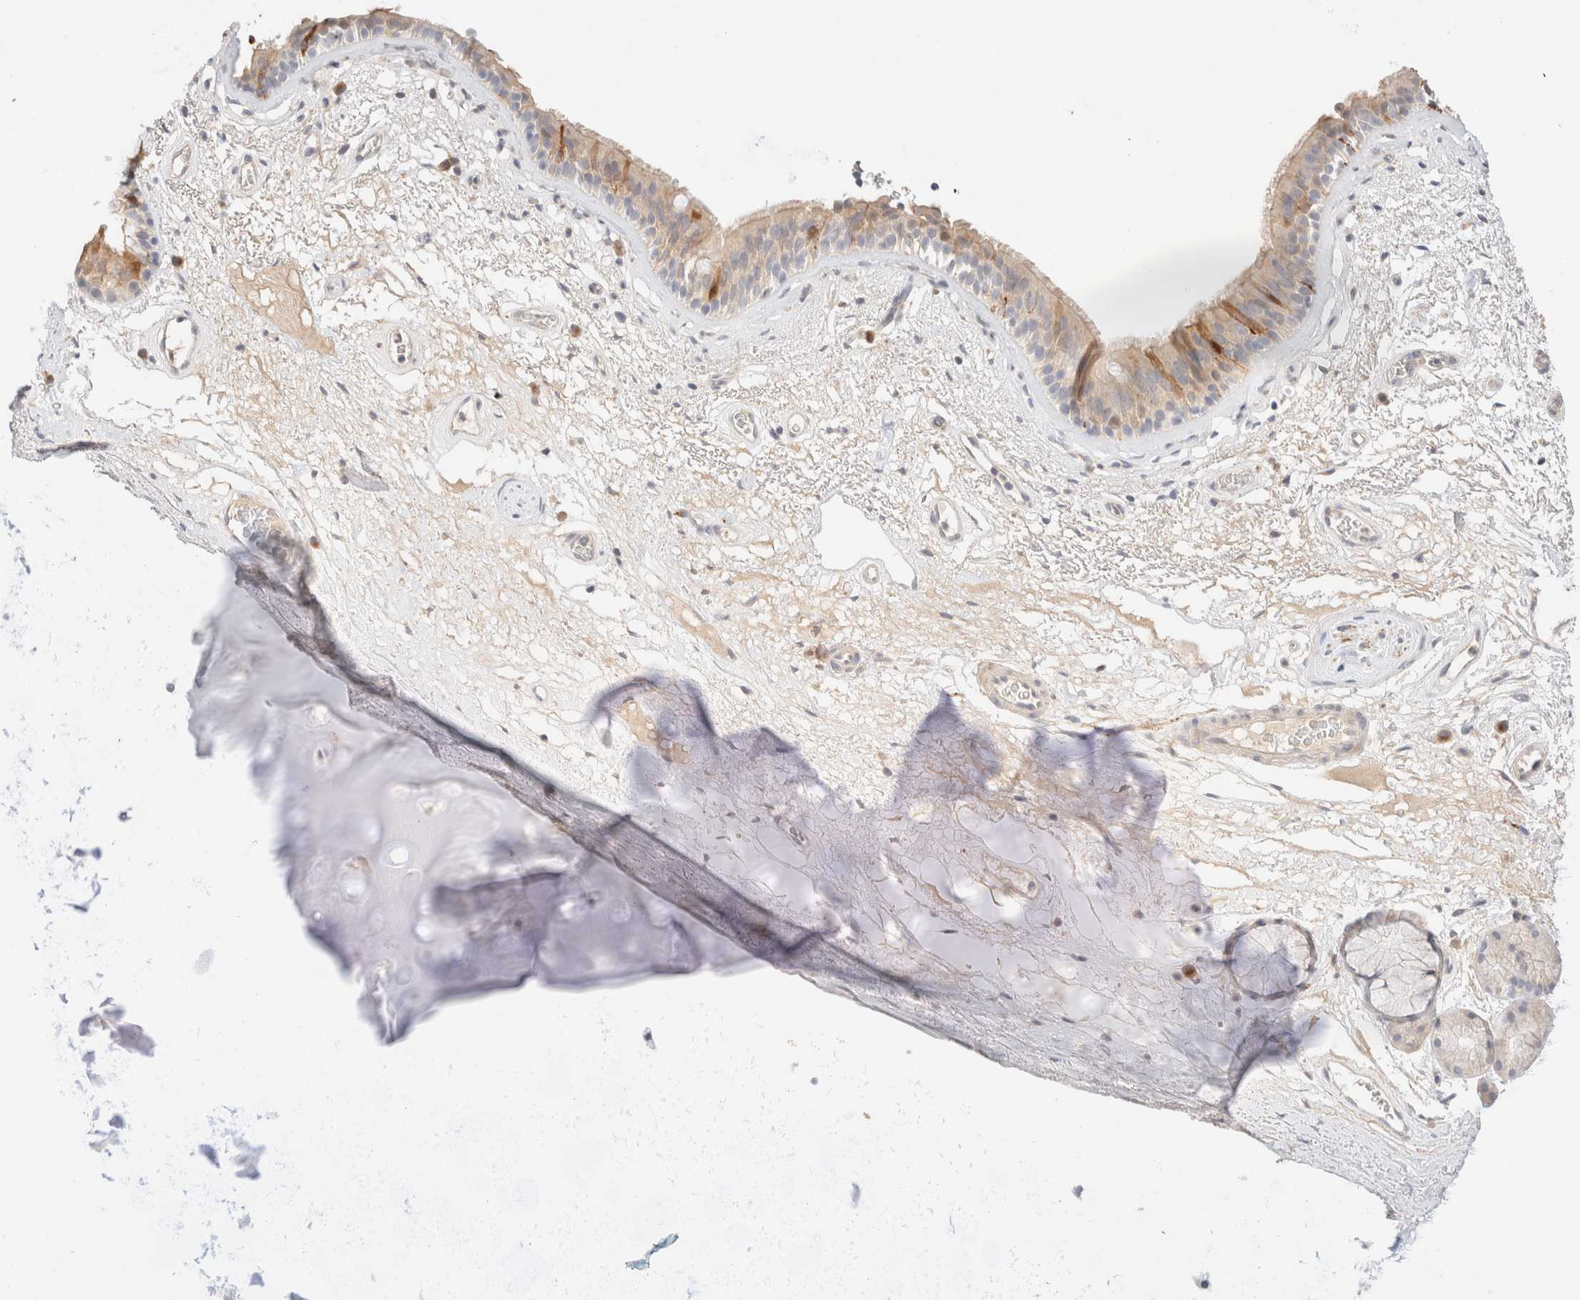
{"staining": {"intensity": "moderate", "quantity": "<25%", "location": "cytoplasmic/membranous"}, "tissue": "bronchus", "cell_type": "Respiratory epithelial cells", "image_type": "normal", "snomed": [{"axis": "morphology", "description": "Normal tissue, NOS"}, {"axis": "topography", "description": "Cartilage tissue"}], "caption": "This is an image of IHC staining of benign bronchus, which shows moderate expression in the cytoplasmic/membranous of respiratory epithelial cells.", "gene": "SNTB1", "patient": {"sex": "female", "age": 63}}